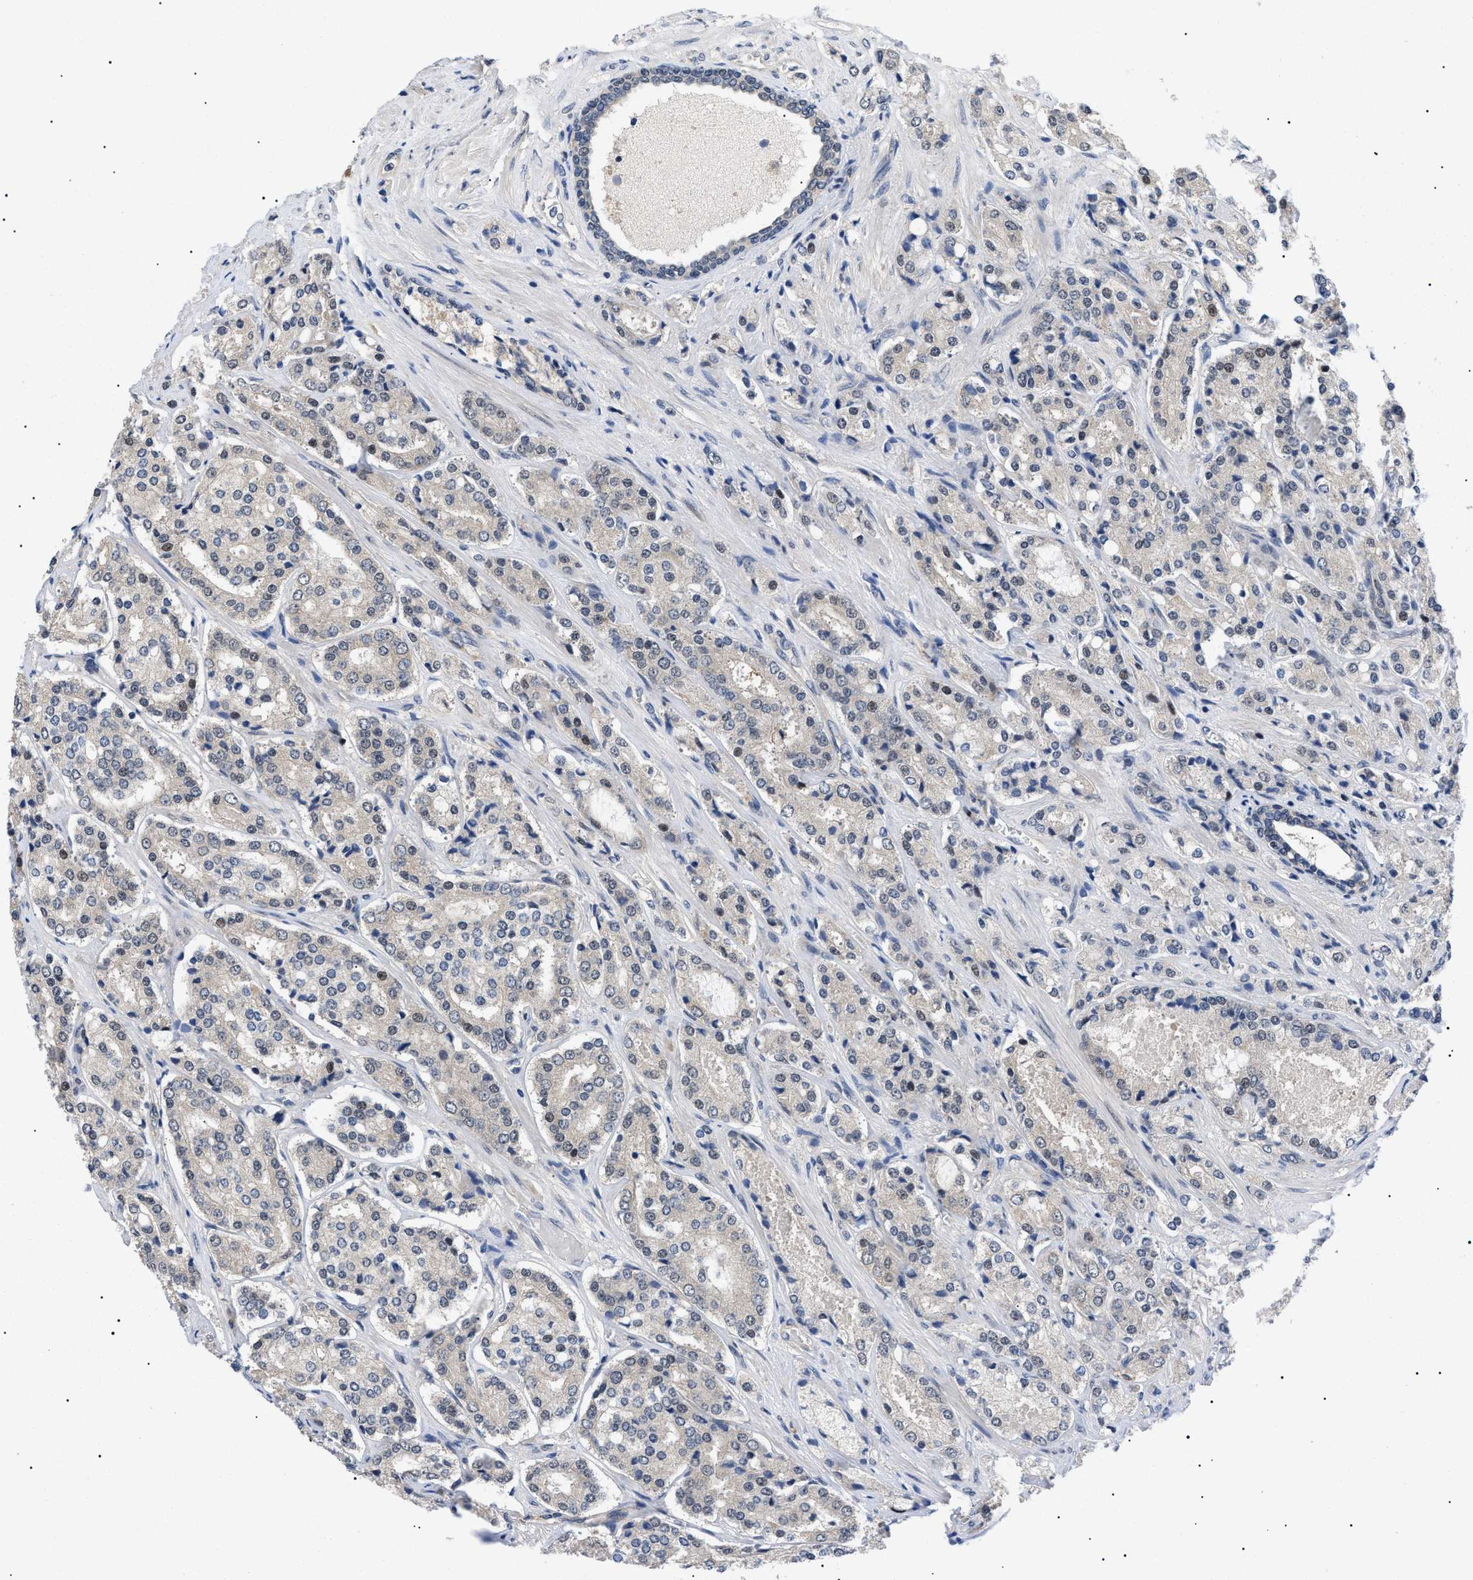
{"staining": {"intensity": "negative", "quantity": "none", "location": "none"}, "tissue": "prostate cancer", "cell_type": "Tumor cells", "image_type": "cancer", "snomed": [{"axis": "morphology", "description": "Adenocarcinoma, High grade"}, {"axis": "topography", "description": "Prostate"}], "caption": "The immunohistochemistry (IHC) micrograph has no significant positivity in tumor cells of prostate cancer (high-grade adenocarcinoma) tissue.", "gene": "GARRE1", "patient": {"sex": "male", "age": 65}}